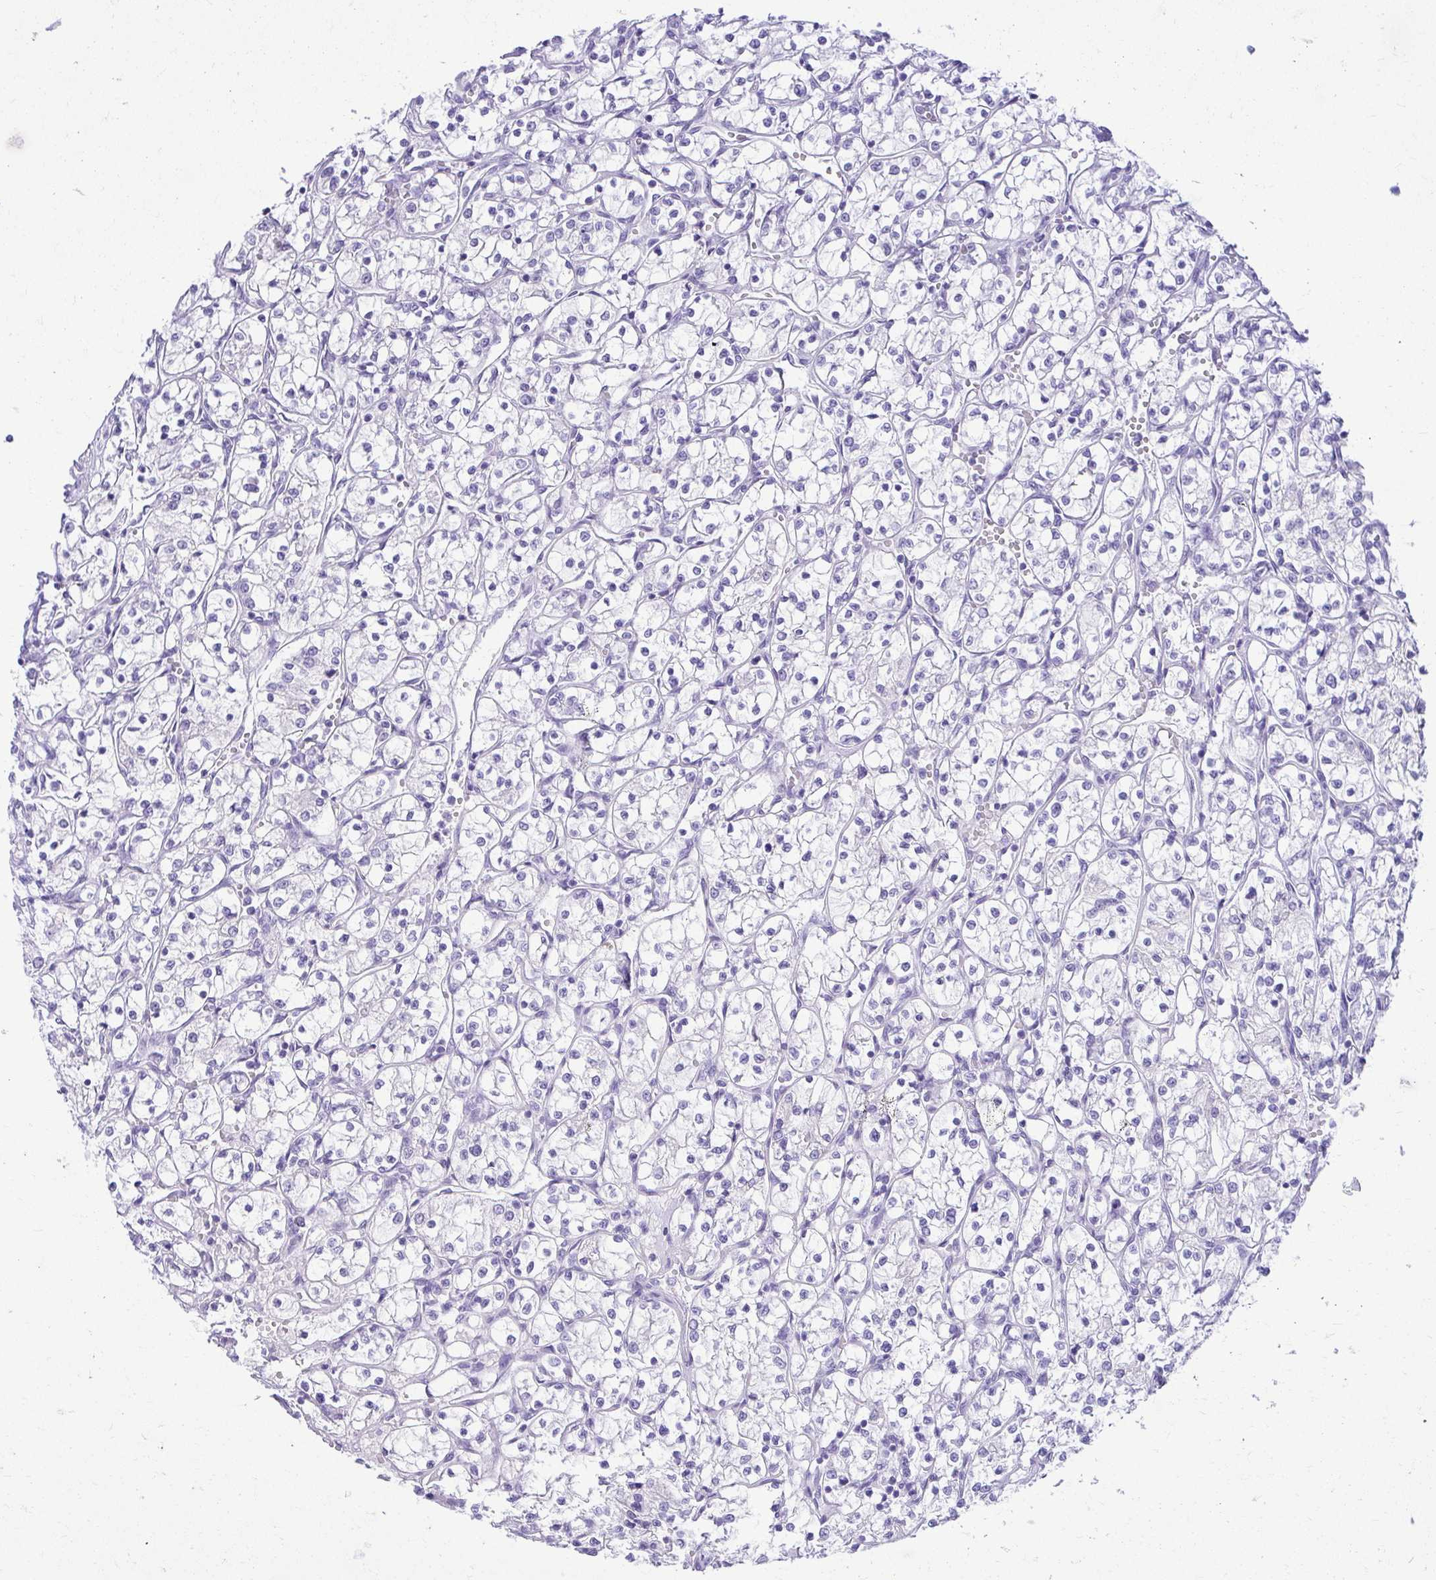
{"staining": {"intensity": "negative", "quantity": "none", "location": "none"}, "tissue": "renal cancer", "cell_type": "Tumor cells", "image_type": "cancer", "snomed": [{"axis": "morphology", "description": "Adenocarcinoma, NOS"}, {"axis": "topography", "description": "Kidney"}], "caption": "The image displays no staining of tumor cells in renal adenocarcinoma.", "gene": "RALYL", "patient": {"sex": "female", "age": 69}}